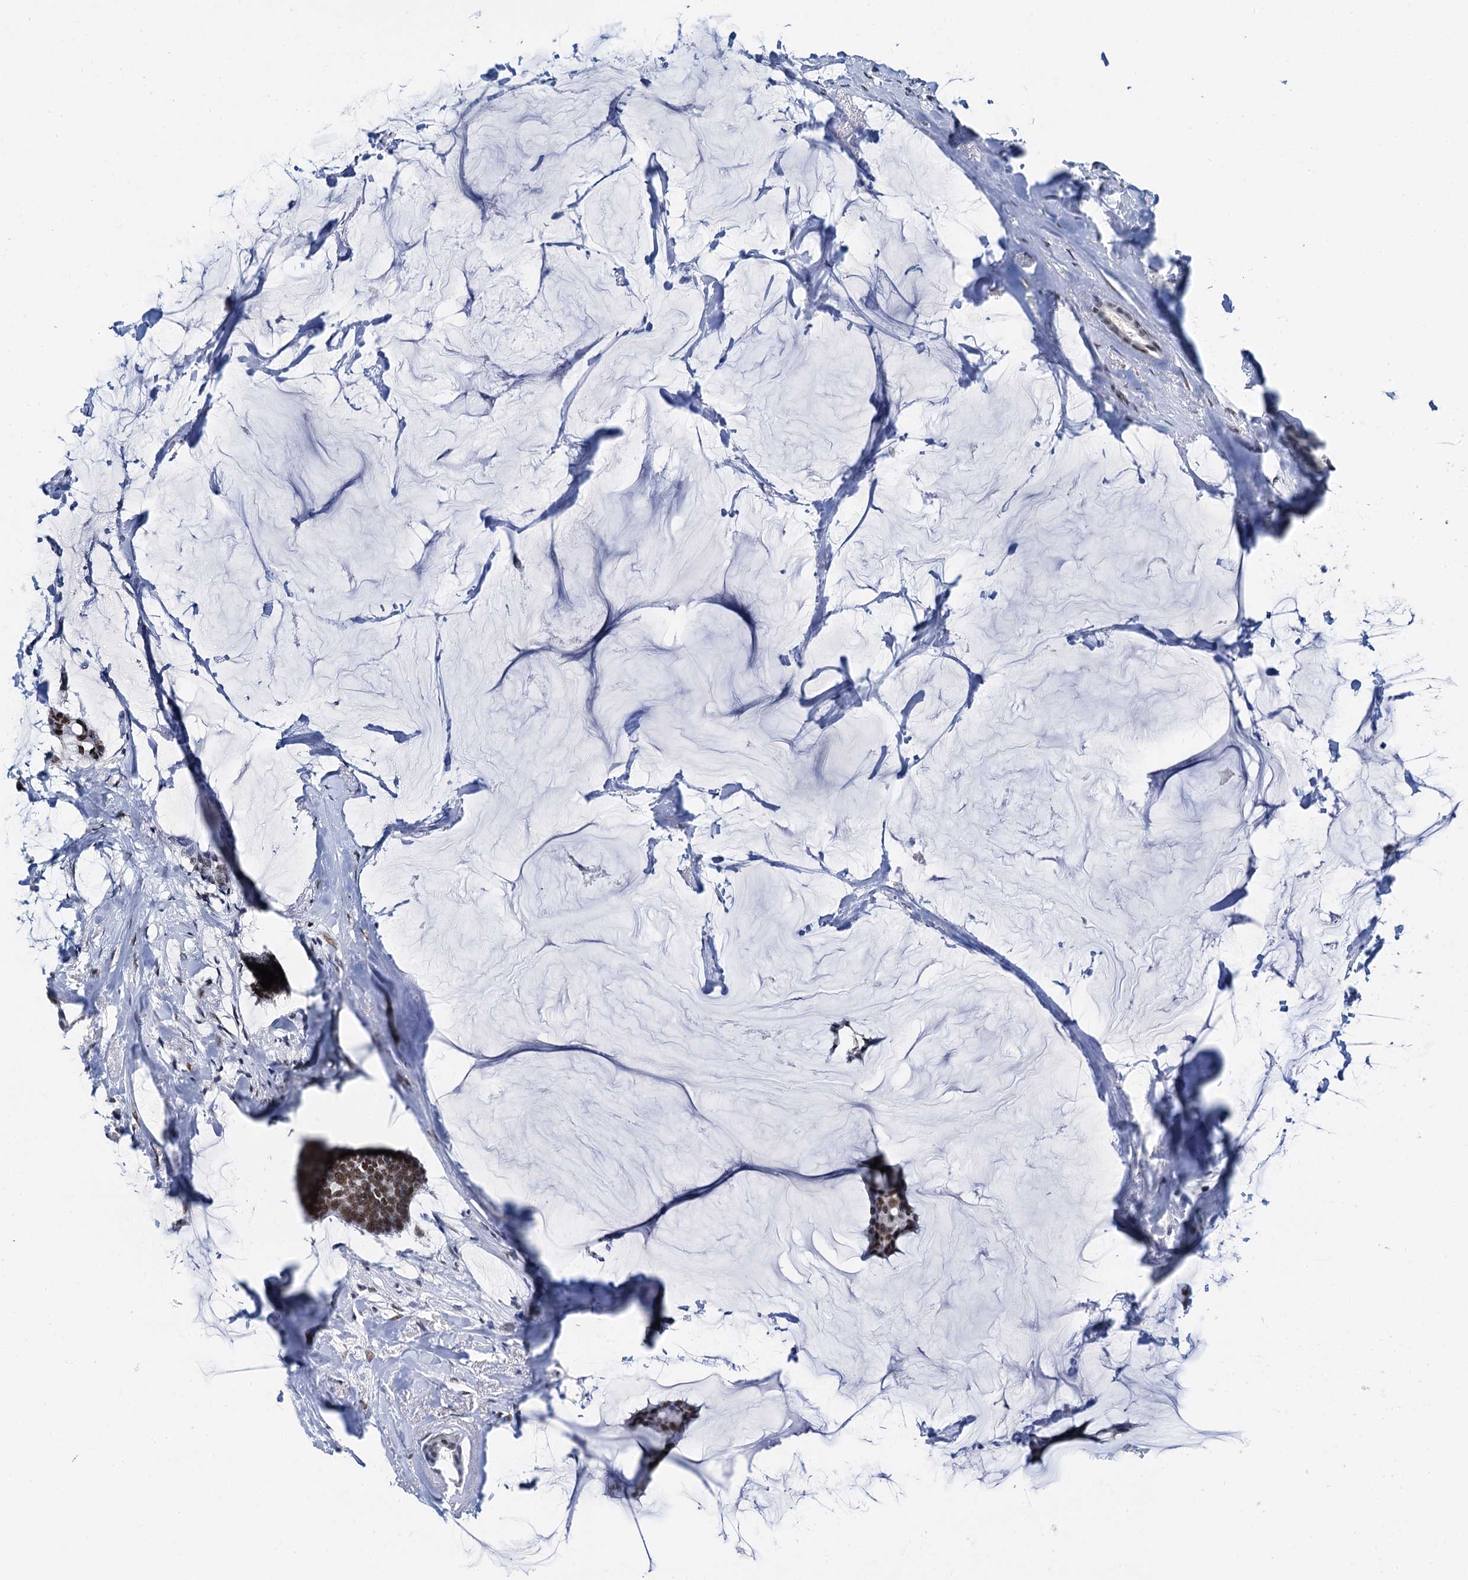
{"staining": {"intensity": "moderate", "quantity": ">75%", "location": "nuclear"}, "tissue": "breast cancer", "cell_type": "Tumor cells", "image_type": "cancer", "snomed": [{"axis": "morphology", "description": "Duct carcinoma"}, {"axis": "topography", "description": "Breast"}], "caption": "This is an image of immunohistochemistry staining of breast infiltrating ductal carcinoma, which shows moderate positivity in the nuclear of tumor cells.", "gene": "SLTM", "patient": {"sex": "female", "age": 93}}